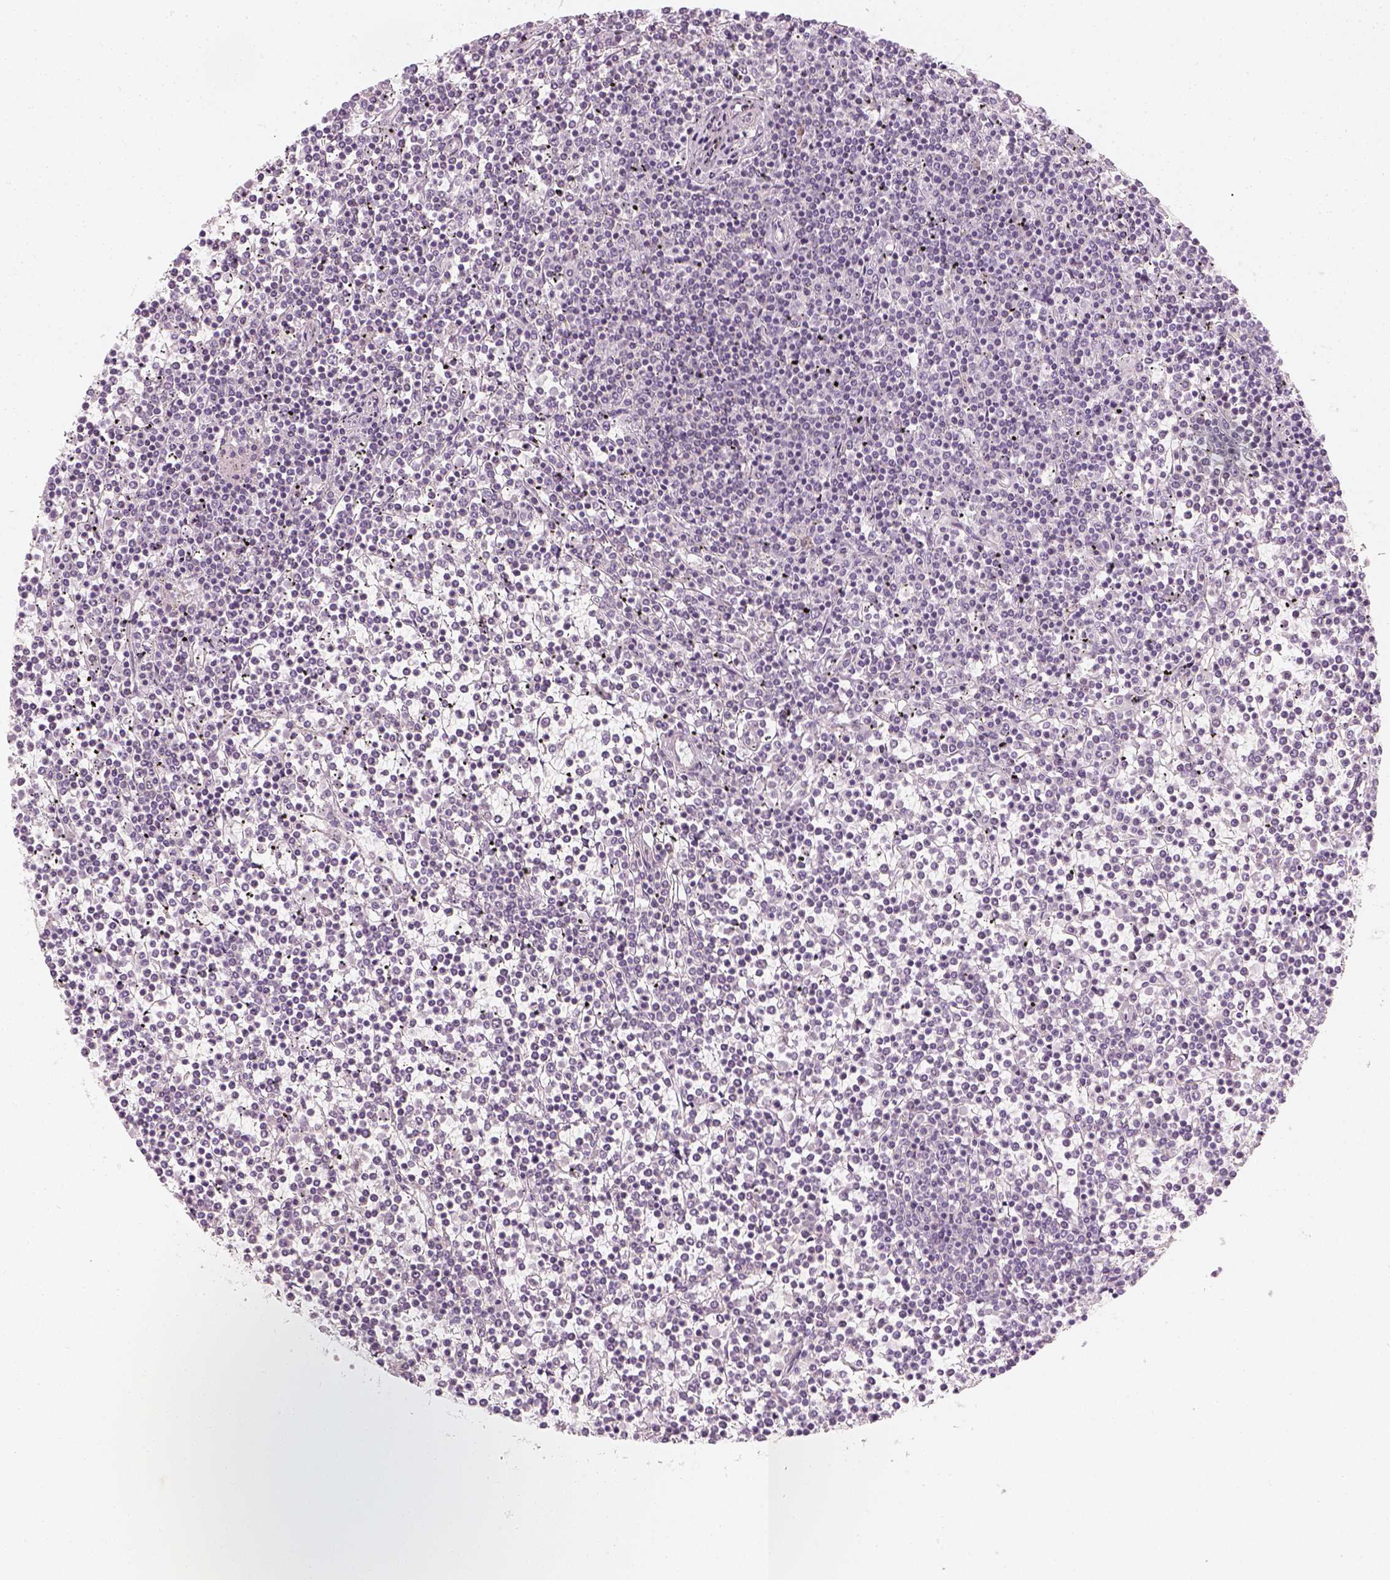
{"staining": {"intensity": "negative", "quantity": "none", "location": "none"}, "tissue": "lymphoma", "cell_type": "Tumor cells", "image_type": "cancer", "snomed": [{"axis": "morphology", "description": "Malignant lymphoma, non-Hodgkin's type, Low grade"}, {"axis": "topography", "description": "Spleen"}], "caption": "Low-grade malignant lymphoma, non-Hodgkin's type stained for a protein using IHC exhibits no staining tumor cells.", "gene": "PRAME", "patient": {"sex": "female", "age": 19}}